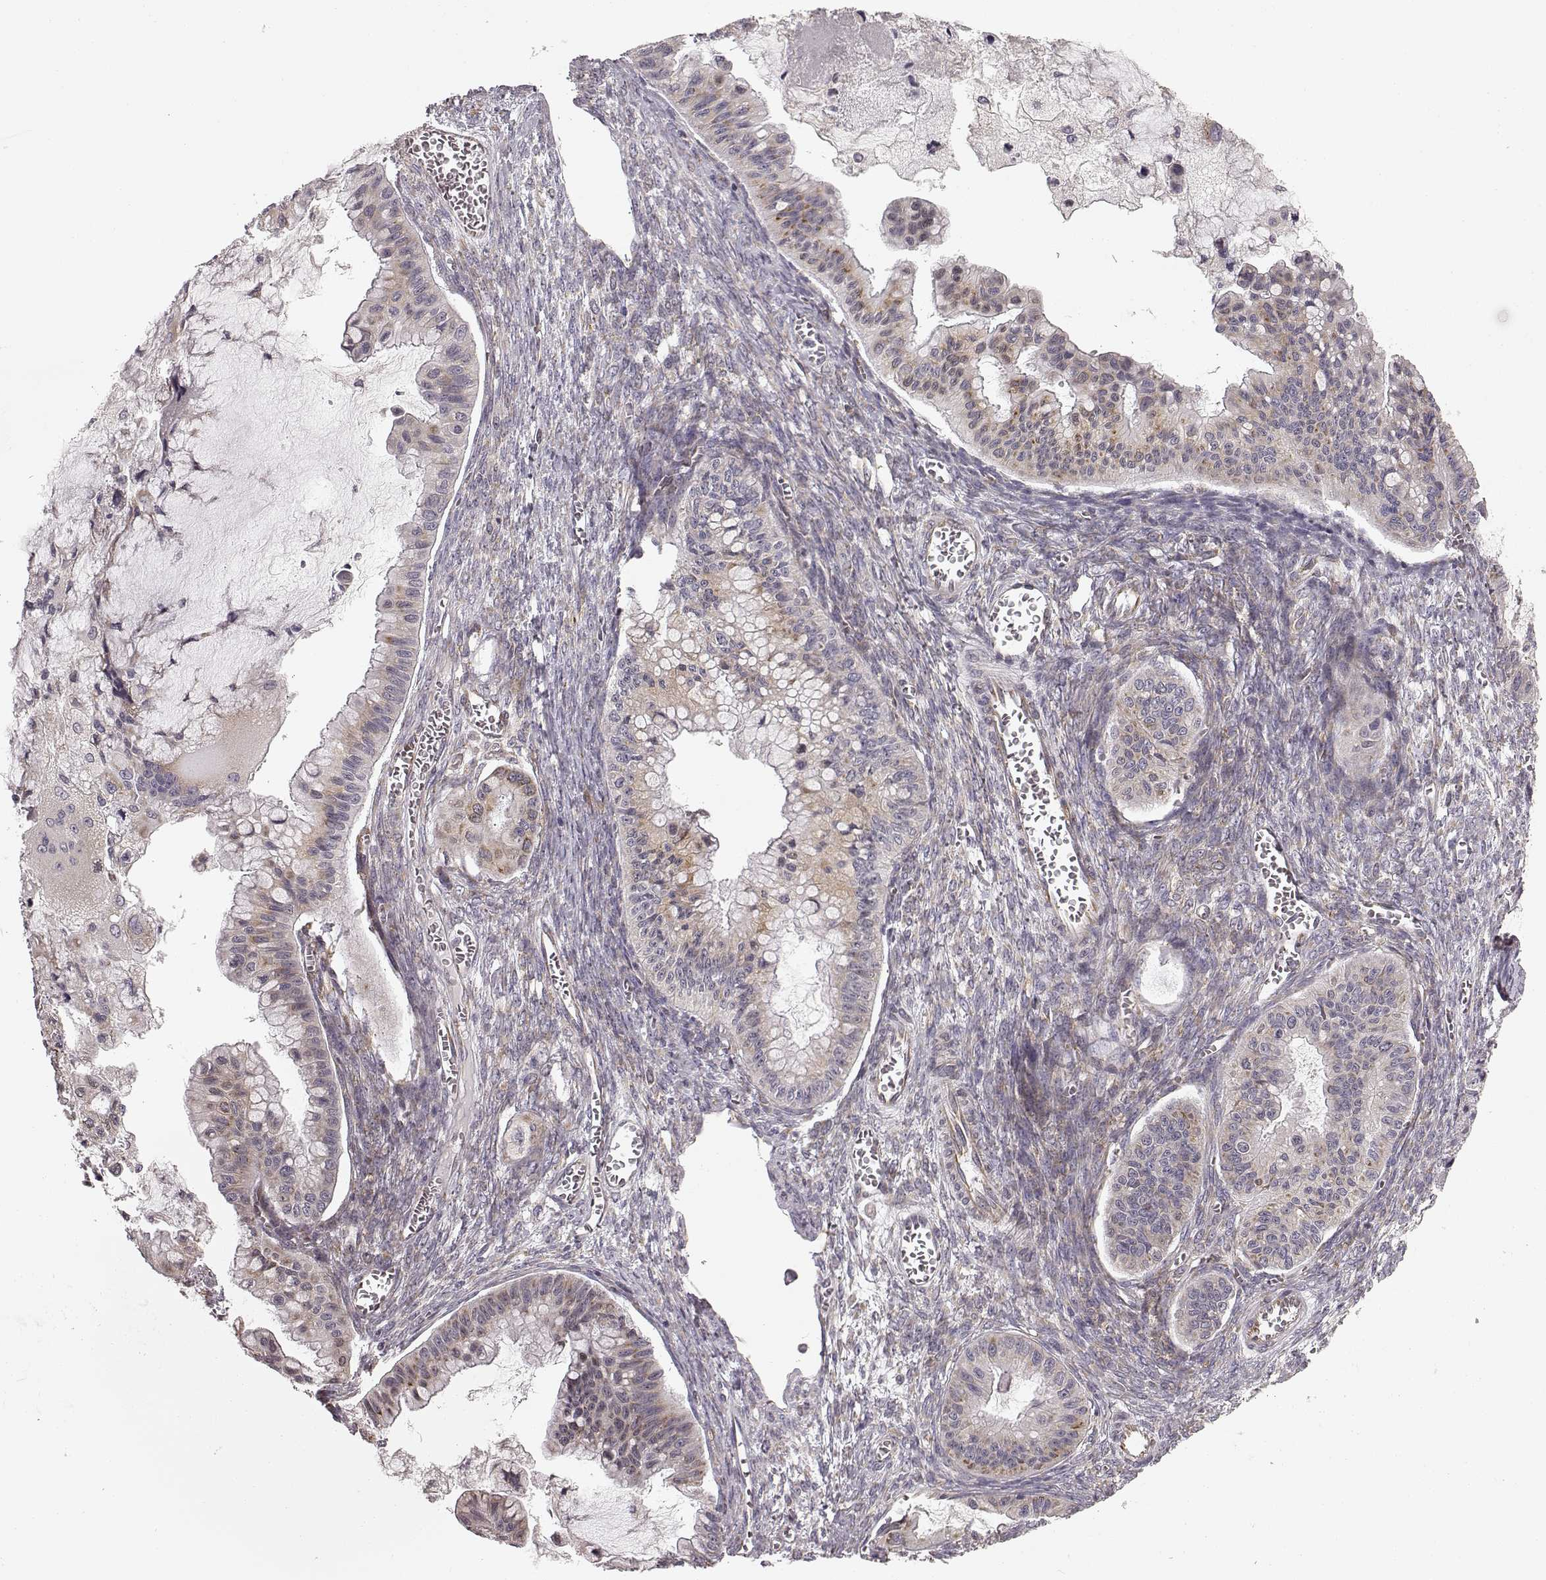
{"staining": {"intensity": "strong", "quantity": "<25%", "location": "cytoplasmic/membranous"}, "tissue": "ovarian cancer", "cell_type": "Tumor cells", "image_type": "cancer", "snomed": [{"axis": "morphology", "description": "Cystadenocarcinoma, mucinous, NOS"}, {"axis": "topography", "description": "Ovary"}], "caption": "The image demonstrates a brown stain indicating the presence of a protein in the cytoplasmic/membranous of tumor cells in ovarian mucinous cystadenocarcinoma. The staining is performed using DAB (3,3'-diaminobenzidine) brown chromogen to label protein expression. The nuclei are counter-stained blue using hematoxylin.", "gene": "TMEM14A", "patient": {"sex": "female", "age": 72}}